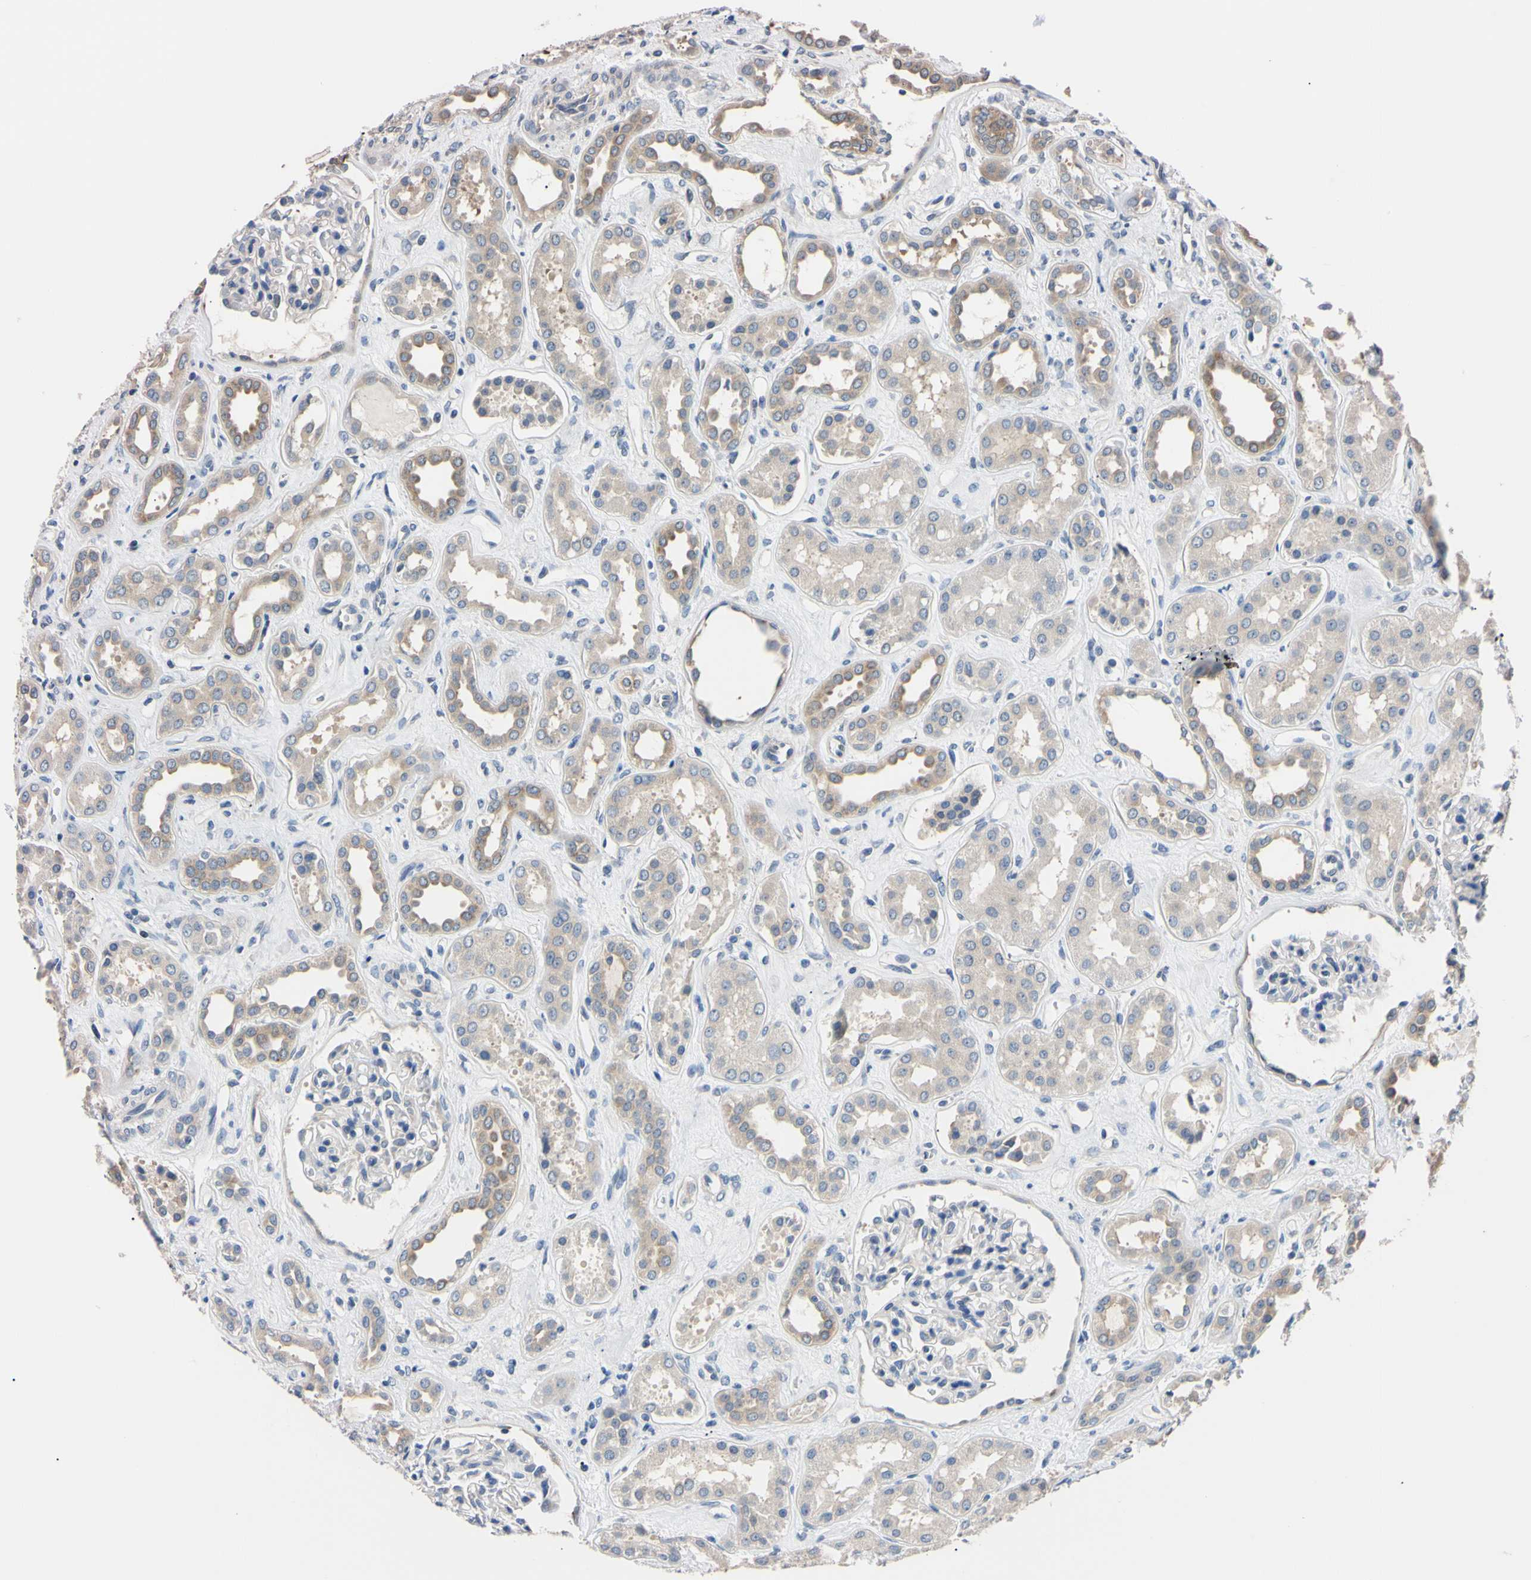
{"staining": {"intensity": "negative", "quantity": "none", "location": "none"}, "tissue": "kidney", "cell_type": "Cells in glomeruli", "image_type": "normal", "snomed": [{"axis": "morphology", "description": "Normal tissue, NOS"}, {"axis": "topography", "description": "Kidney"}], "caption": "Immunohistochemical staining of unremarkable human kidney exhibits no significant expression in cells in glomeruli.", "gene": "RARS1", "patient": {"sex": "male", "age": 59}}